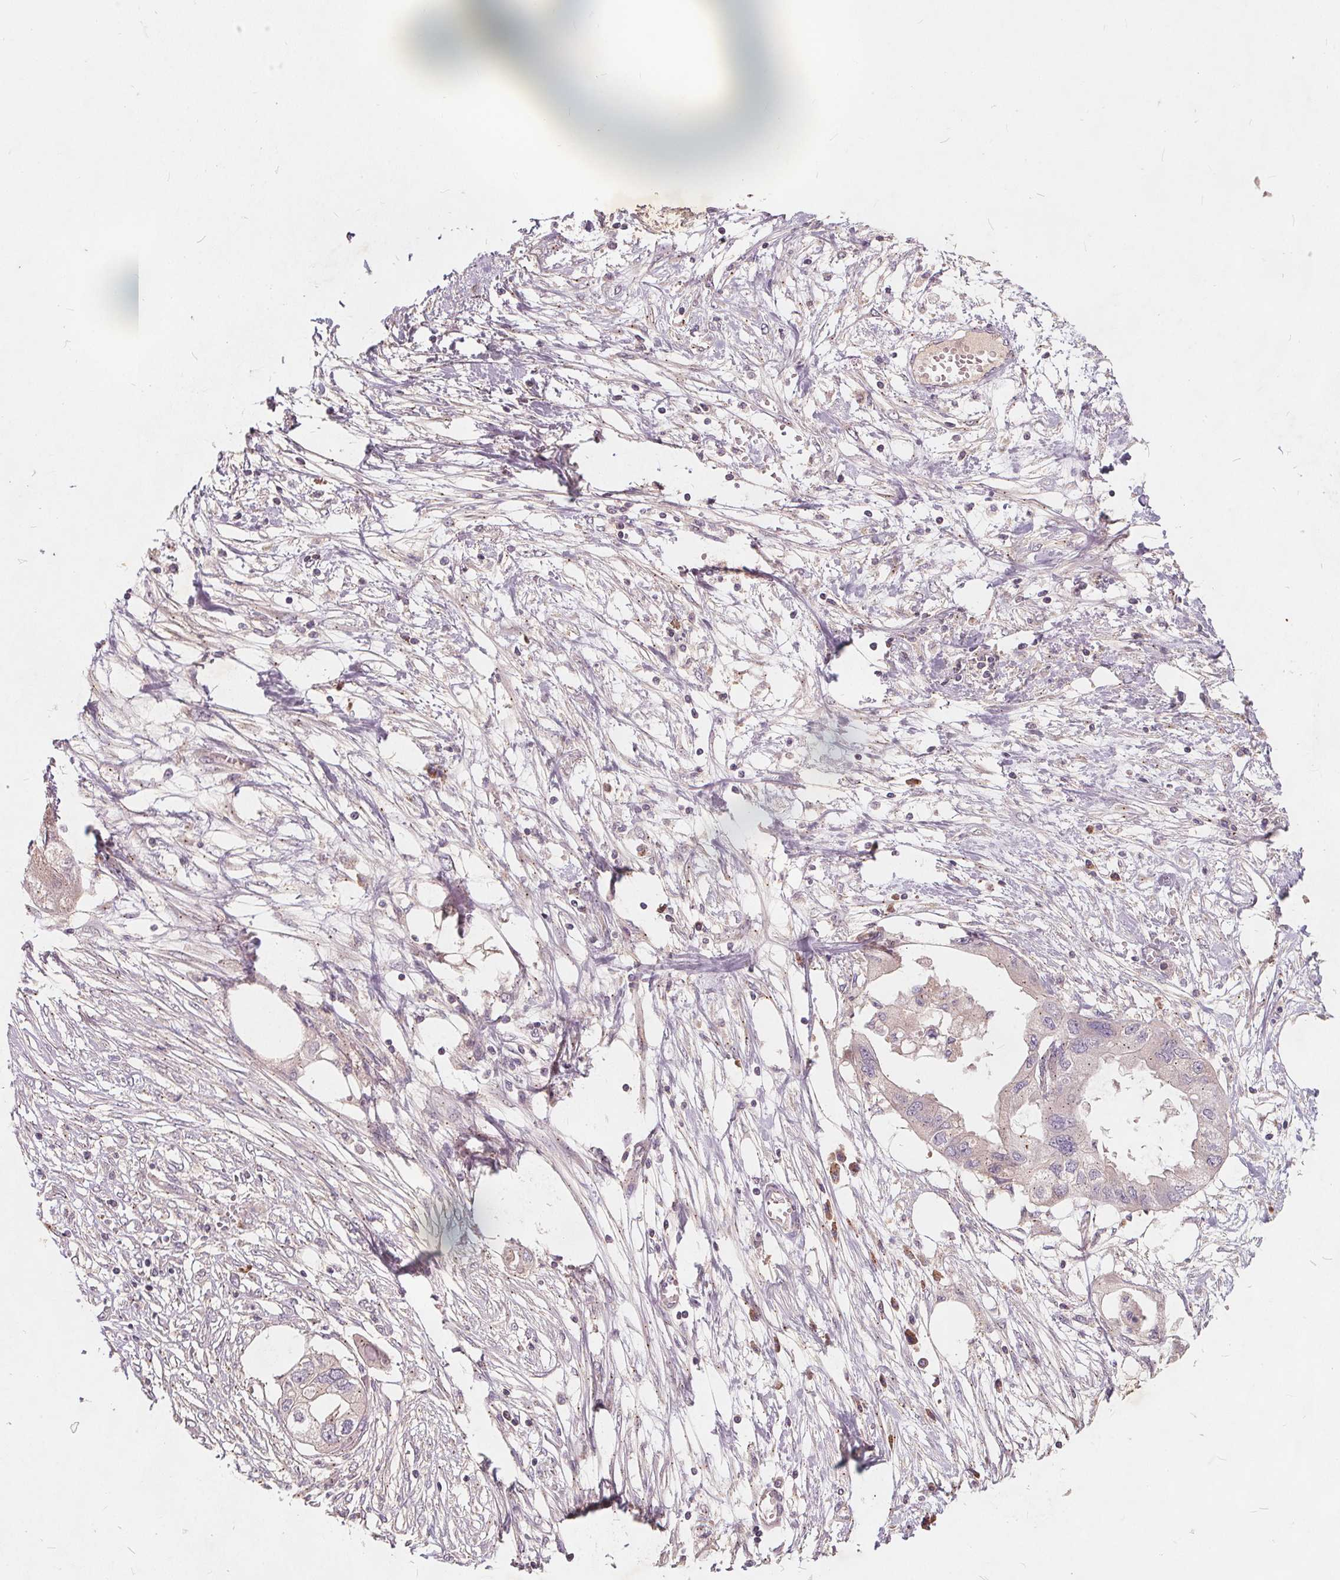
{"staining": {"intensity": "negative", "quantity": "none", "location": "none"}, "tissue": "endometrial cancer", "cell_type": "Tumor cells", "image_type": "cancer", "snomed": [{"axis": "morphology", "description": "Adenocarcinoma, NOS"}, {"axis": "morphology", "description": "Adenocarcinoma, metastatic, NOS"}, {"axis": "topography", "description": "Adipose tissue"}, {"axis": "topography", "description": "Endometrium"}], "caption": "Tumor cells show no significant staining in metastatic adenocarcinoma (endometrial).", "gene": "CSNK1G2", "patient": {"sex": "female", "age": 67}}